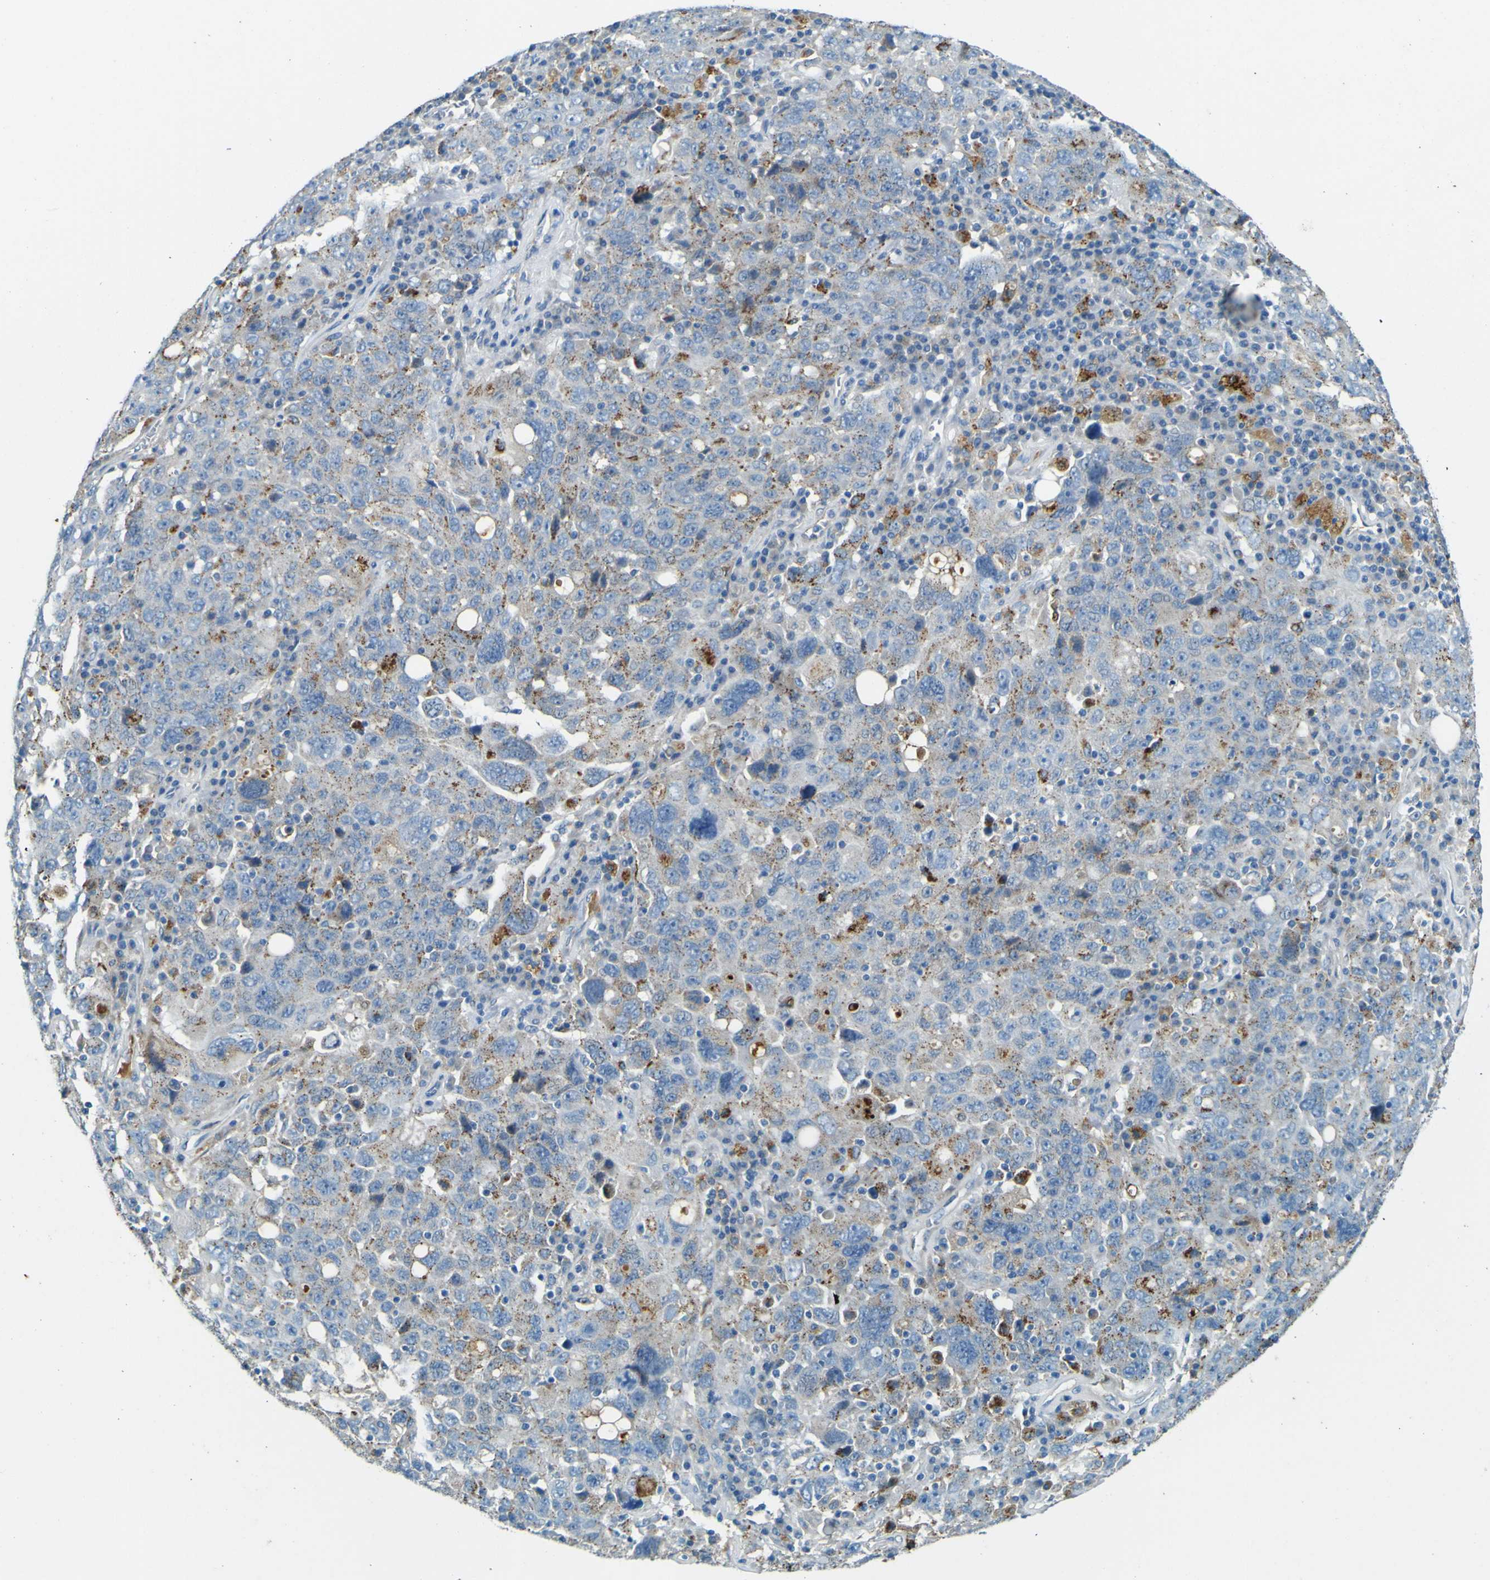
{"staining": {"intensity": "moderate", "quantity": "25%-75%", "location": "cytoplasmic/membranous"}, "tissue": "ovarian cancer", "cell_type": "Tumor cells", "image_type": "cancer", "snomed": [{"axis": "morphology", "description": "Carcinoma, endometroid"}, {"axis": "topography", "description": "Ovary"}], "caption": "Protein staining of ovarian endometroid carcinoma tissue displays moderate cytoplasmic/membranous expression in approximately 25%-75% of tumor cells.", "gene": "PDE9A", "patient": {"sex": "female", "age": 62}}